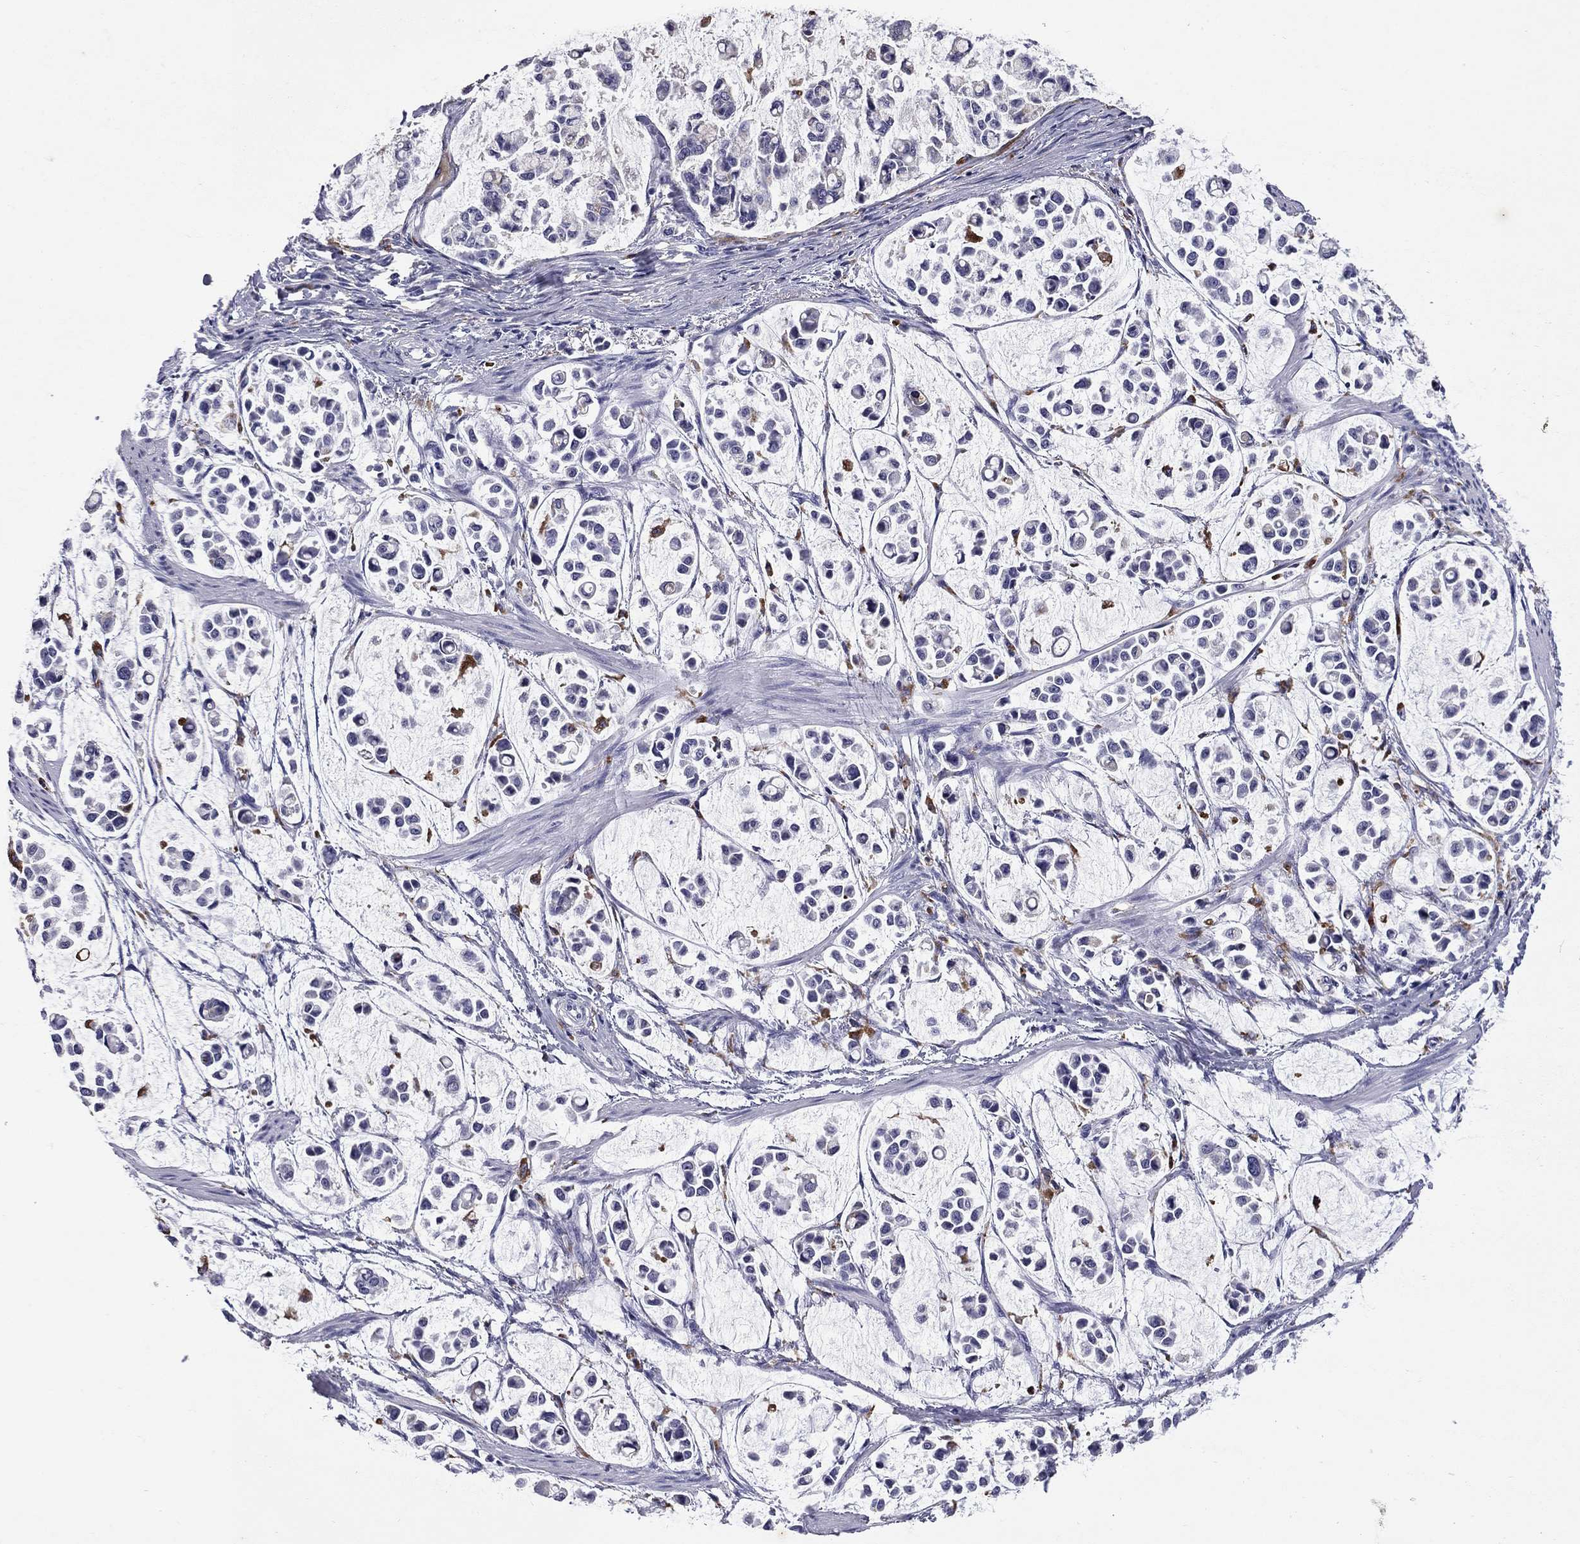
{"staining": {"intensity": "negative", "quantity": "none", "location": "none"}, "tissue": "stomach cancer", "cell_type": "Tumor cells", "image_type": "cancer", "snomed": [{"axis": "morphology", "description": "Adenocarcinoma, NOS"}, {"axis": "topography", "description": "Stomach"}], "caption": "A high-resolution photomicrograph shows IHC staining of stomach cancer (adenocarcinoma), which shows no significant staining in tumor cells.", "gene": "MADCAM1", "patient": {"sex": "male", "age": 82}}